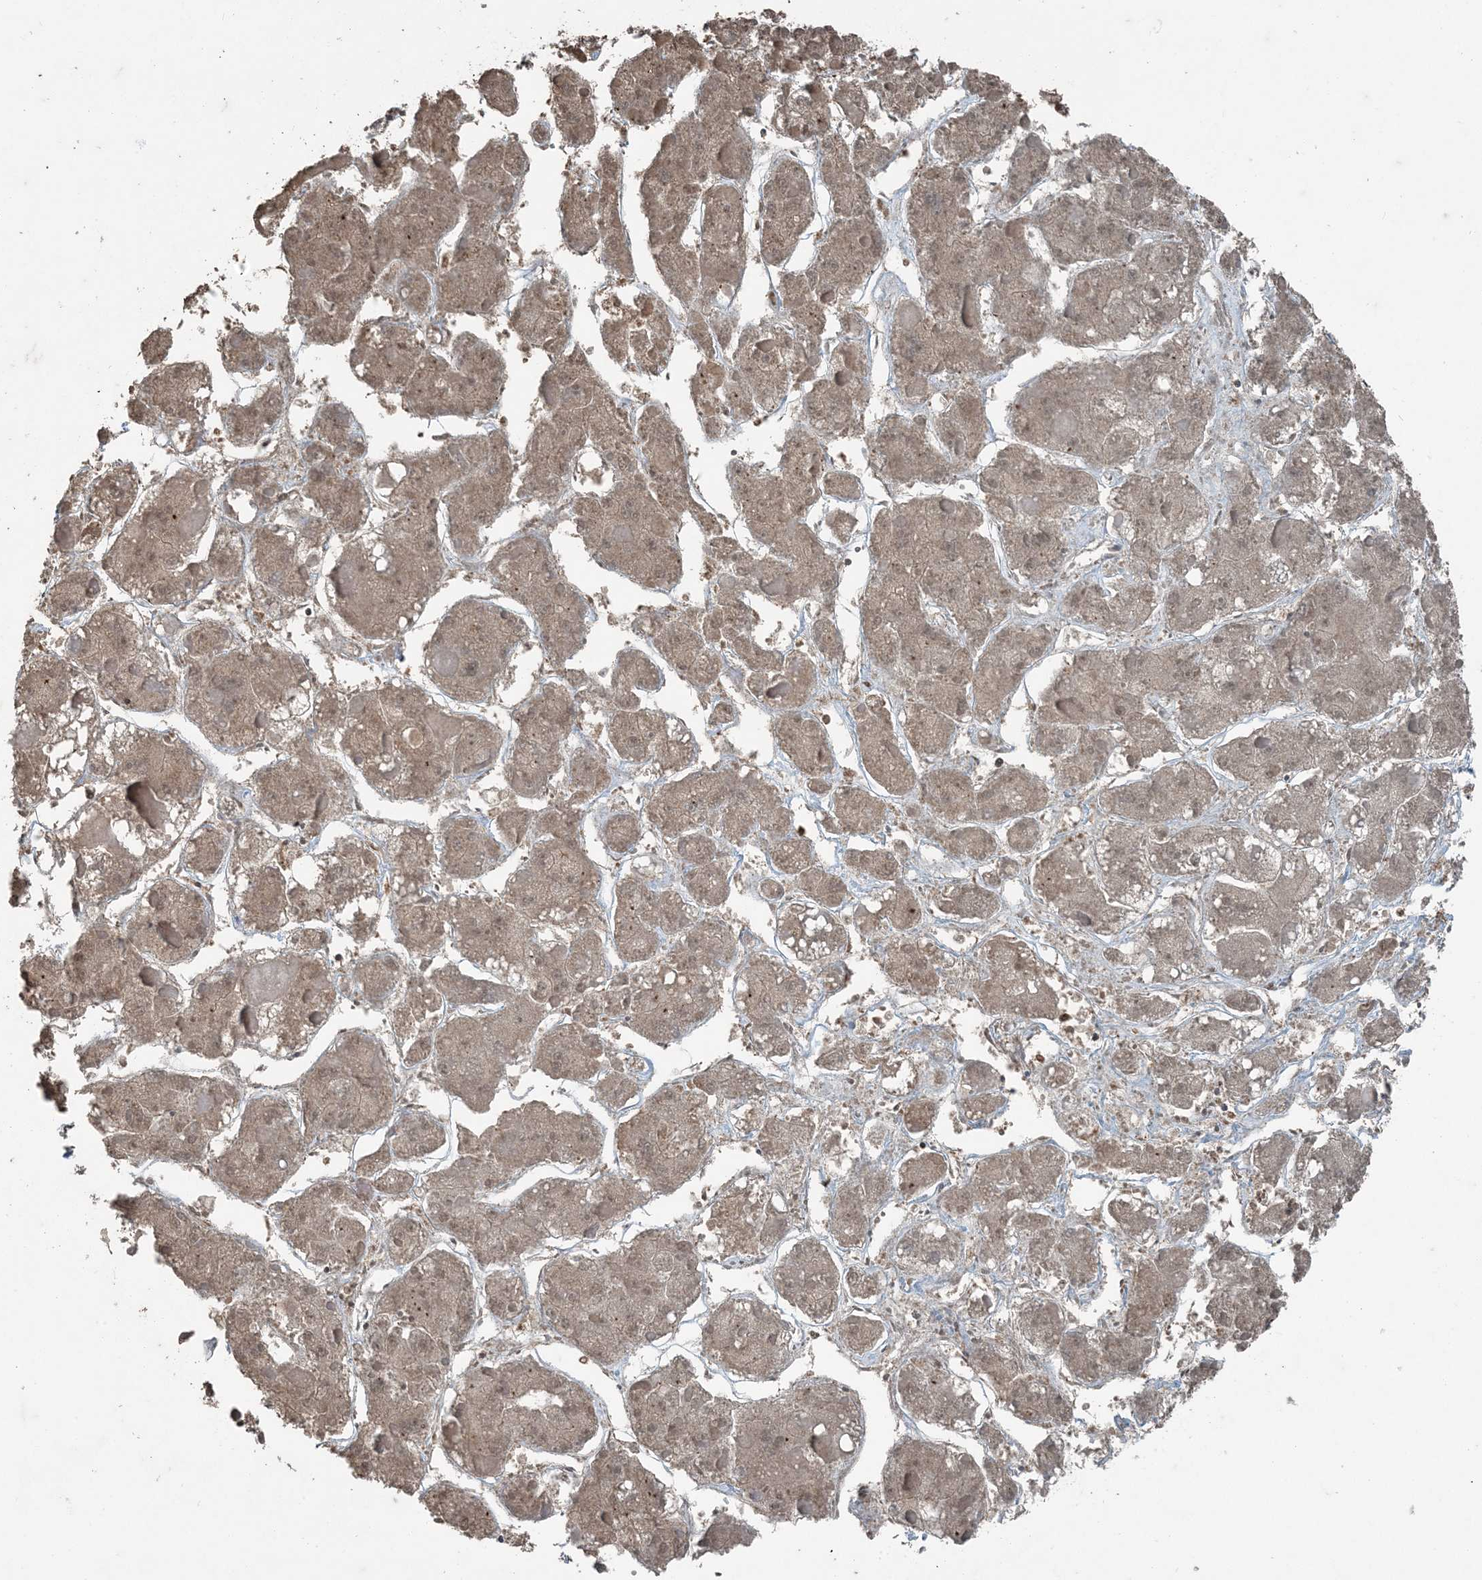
{"staining": {"intensity": "moderate", "quantity": ">75%", "location": "cytoplasmic/membranous,nuclear"}, "tissue": "liver cancer", "cell_type": "Tumor cells", "image_type": "cancer", "snomed": [{"axis": "morphology", "description": "Carcinoma, Hepatocellular, NOS"}, {"axis": "topography", "description": "Liver"}], "caption": "Liver cancer was stained to show a protein in brown. There is medium levels of moderate cytoplasmic/membranous and nuclear staining in about >75% of tumor cells.", "gene": "GNL1", "patient": {"sex": "female", "age": 73}}